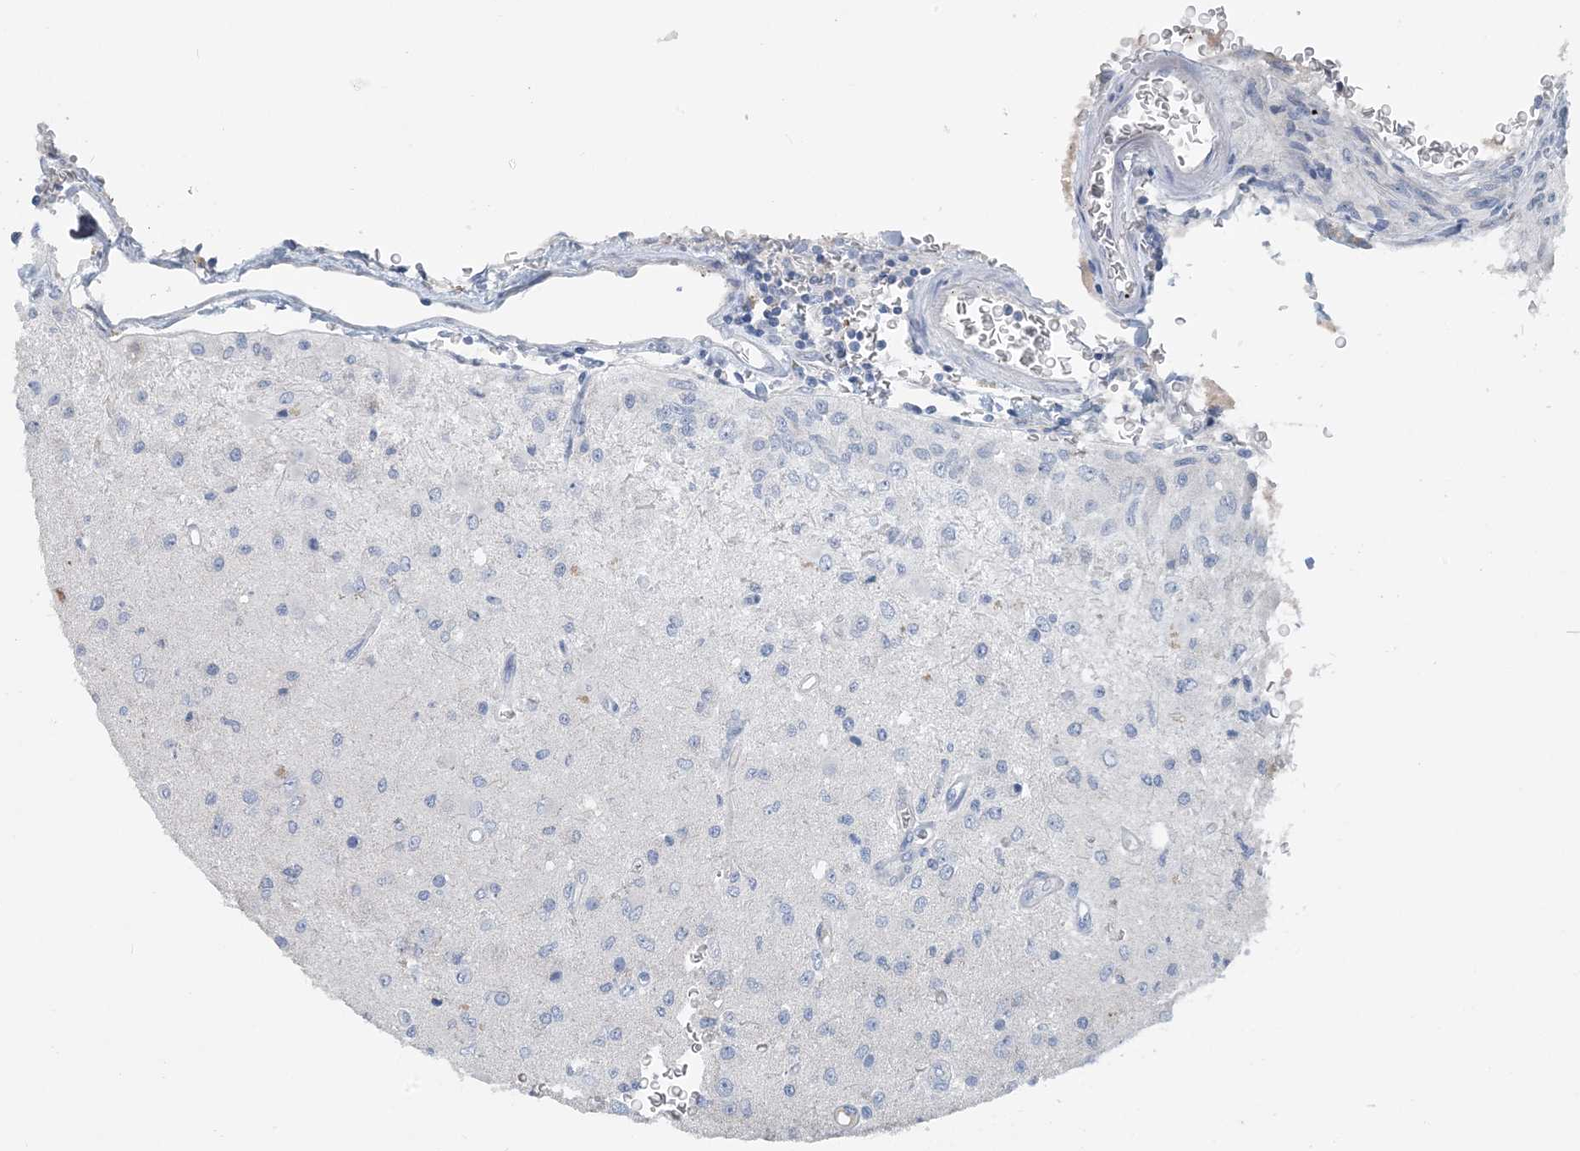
{"staining": {"intensity": "negative", "quantity": "none", "location": "none"}, "tissue": "glioma", "cell_type": "Tumor cells", "image_type": "cancer", "snomed": [{"axis": "morphology", "description": "Normal tissue, NOS"}, {"axis": "morphology", "description": "Glioma, malignant, High grade"}, {"axis": "topography", "description": "Cerebral cortex"}], "caption": "Tumor cells show no significant protein staining in malignant high-grade glioma.", "gene": "CTRL", "patient": {"sex": "male", "age": 77}}